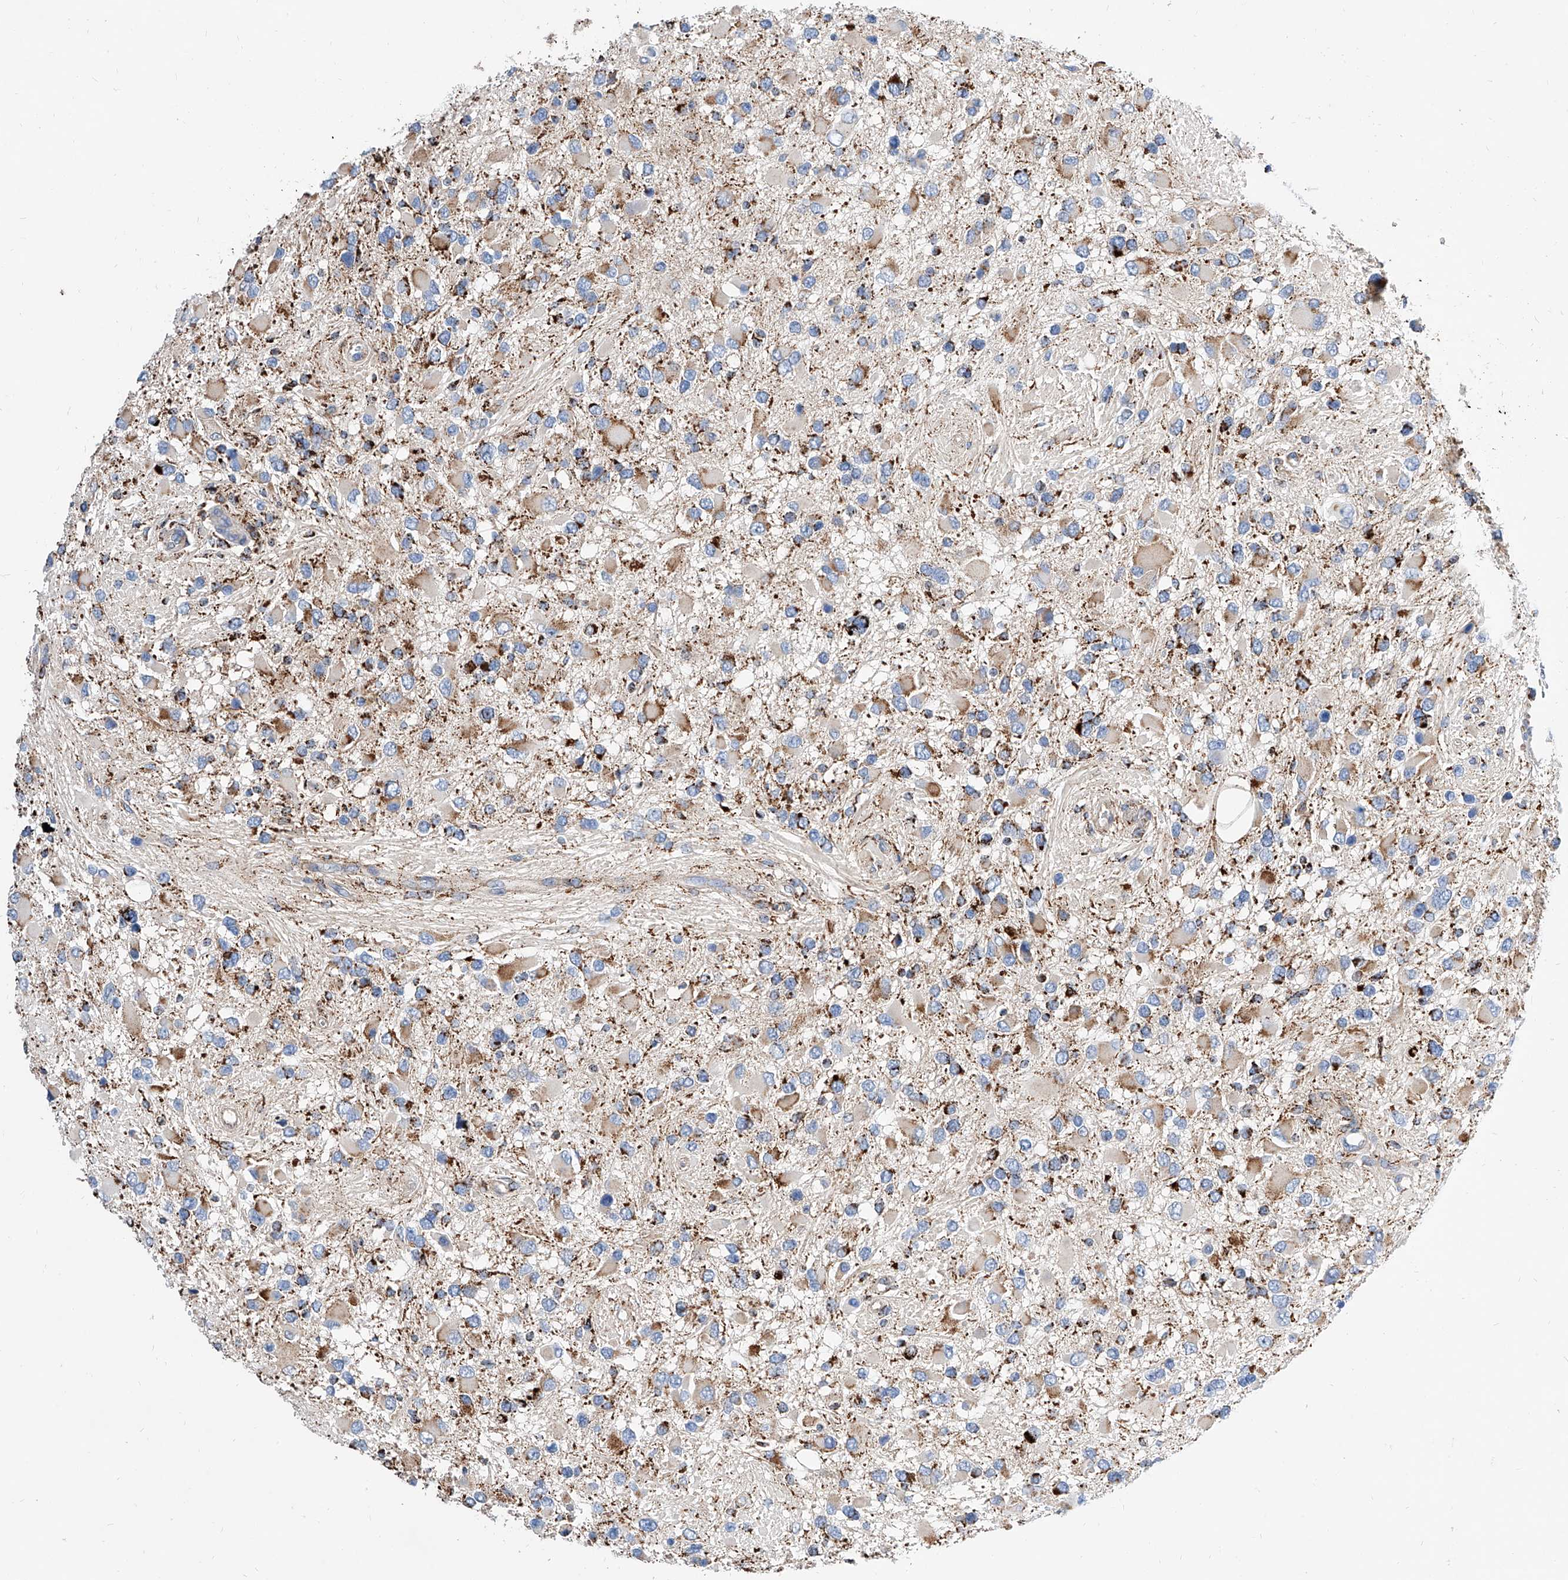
{"staining": {"intensity": "moderate", "quantity": "25%-75%", "location": "cytoplasmic/membranous"}, "tissue": "glioma", "cell_type": "Tumor cells", "image_type": "cancer", "snomed": [{"axis": "morphology", "description": "Glioma, malignant, High grade"}, {"axis": "topography", "description": "Brain"}], "caption": "About 25%-75% of tumor cells in human malignant glioma (high-grade) reveal moderate cytoplasmic/membranous protein staining as visualized by brown immunohistochemical staining.", "gene": "CPNE5", "patient": {"sex": "male", "age": 53}}